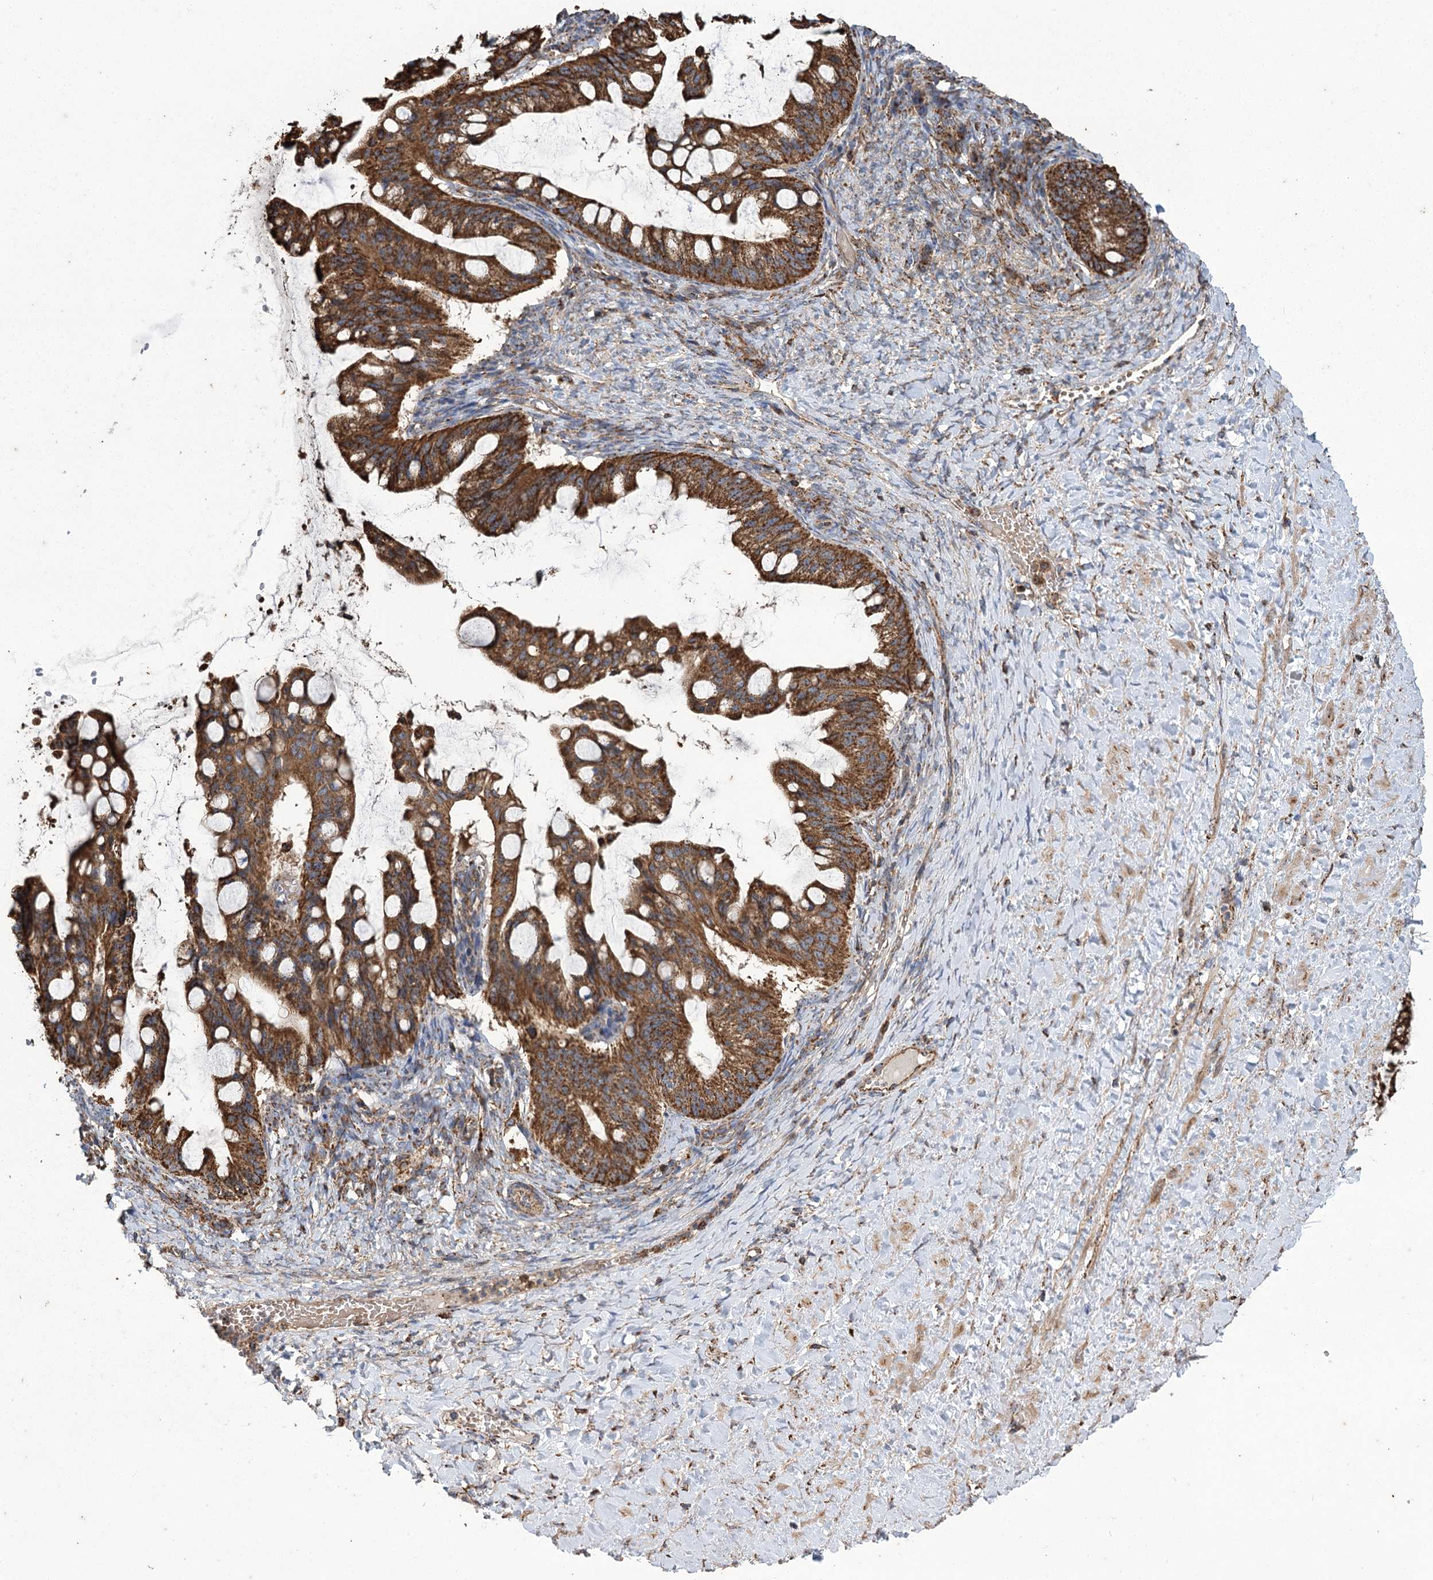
{"staining": {"intensity": "strong", "quantity": ">75%", "location": "cytoplasmic/membranous"}, "tissue": "ovarian cancer", "cell_type": "Tumor cells", "image_type": "cancer", "snomed": [{"axis": "morphology", "description": "Cystadenocarcinoma, mucinous, NOS"}, {"axis": "topography", "description": "Ovary"}], "caption": "Tumor cells show high levels of strong cytoplasmic/membranous staining in about >75% of cells in human ovarian cancer (mucinous cystadenocarcinoma).", "gene": "CARD19", "patient": {"sex": "female", "age": 73}}